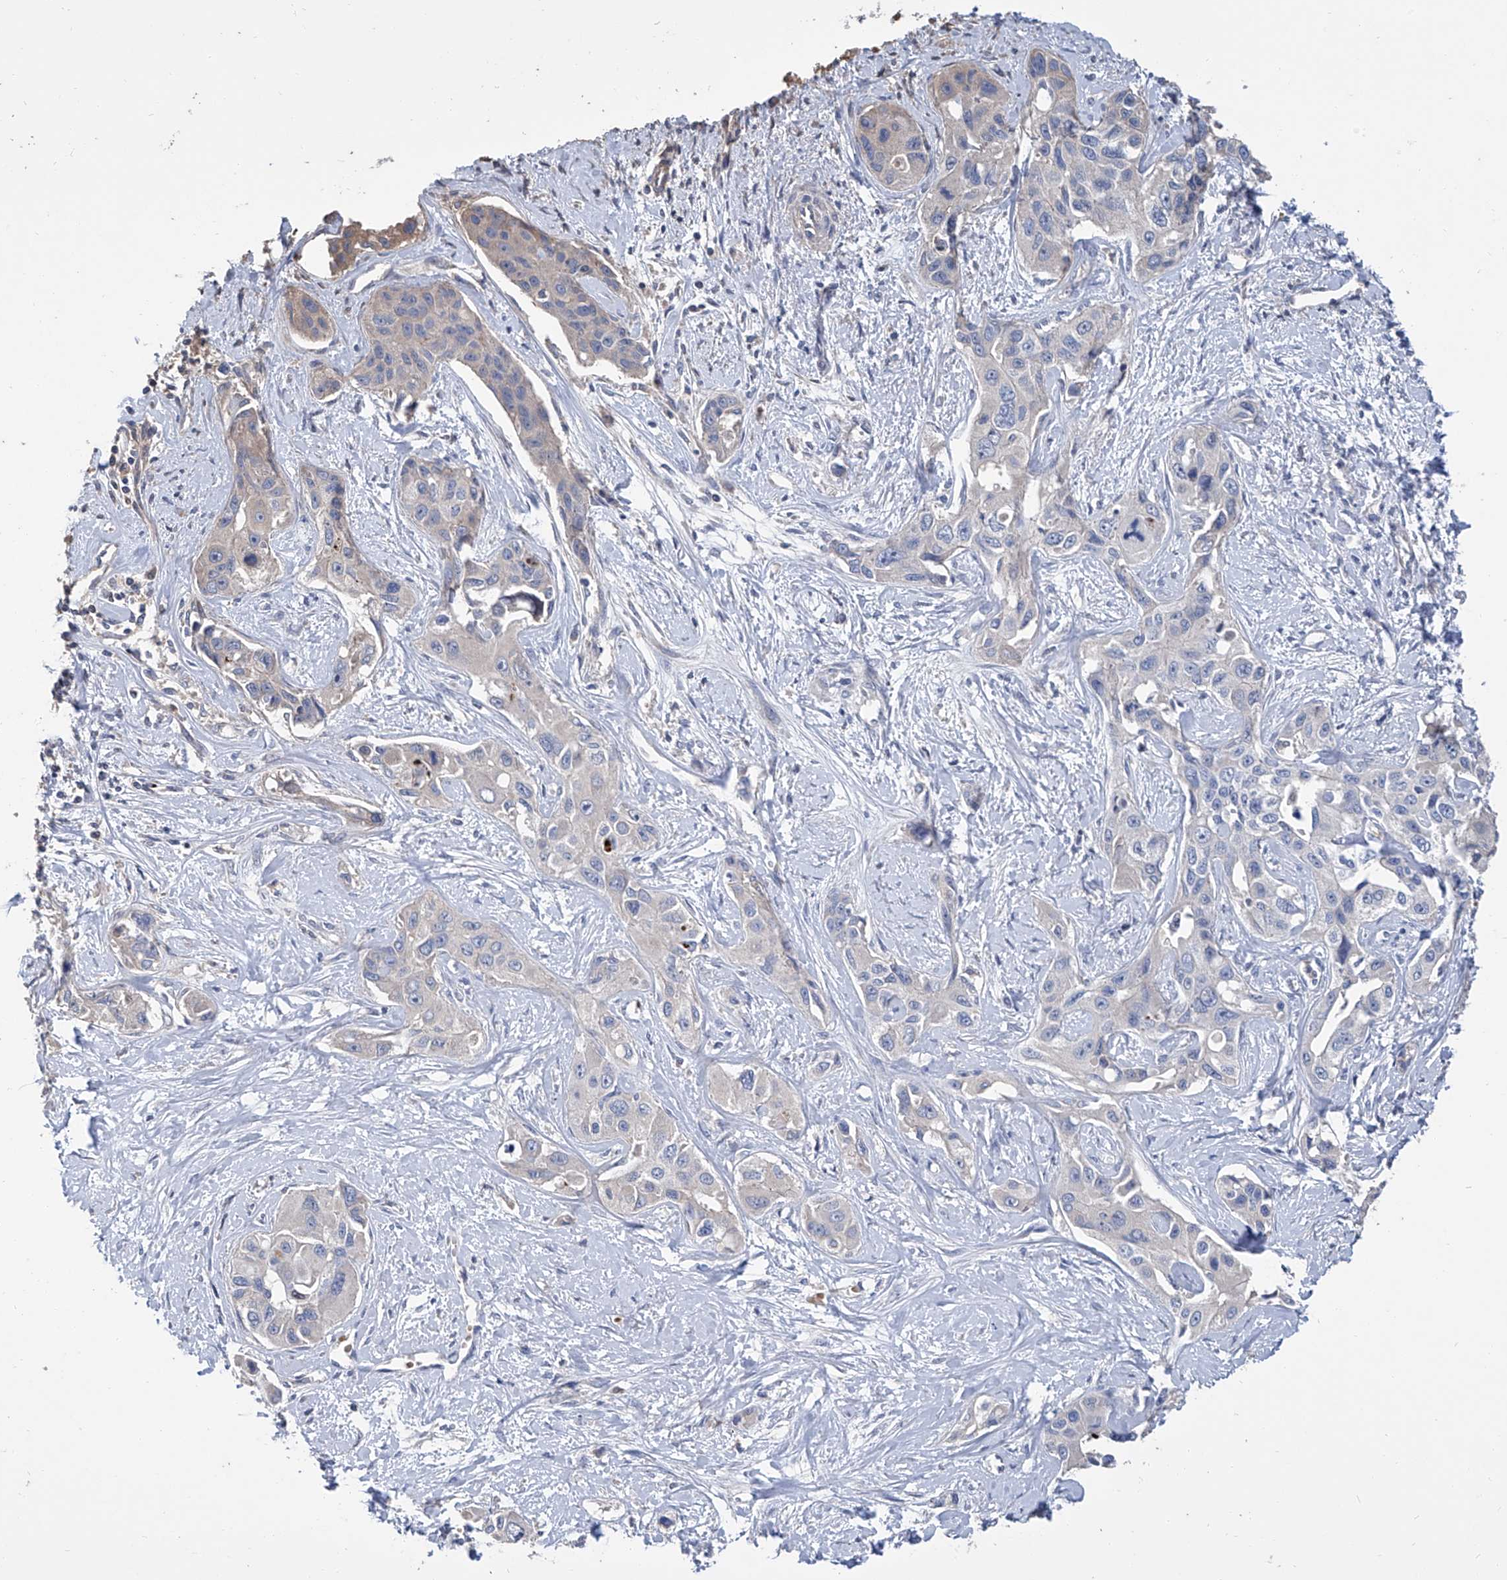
{"staining": {"intensity": "negative", "quantity": "none", "location": "none"}, "tissue": "liver cancer", "cell_type": "Tumor cells", "image_type": "cancer", "snomed": [{"axis": "morphology", "description": "Cholangiocarcinoma"}, {"axis": "topography", "description": "Liver"}], "caption": "The IHC photomicrograph has no significant staining in tumor cells of liver cholangiocarcinoma tissue.", "gene": "GPT", "patient": {"sex": "male", "age": 59}}